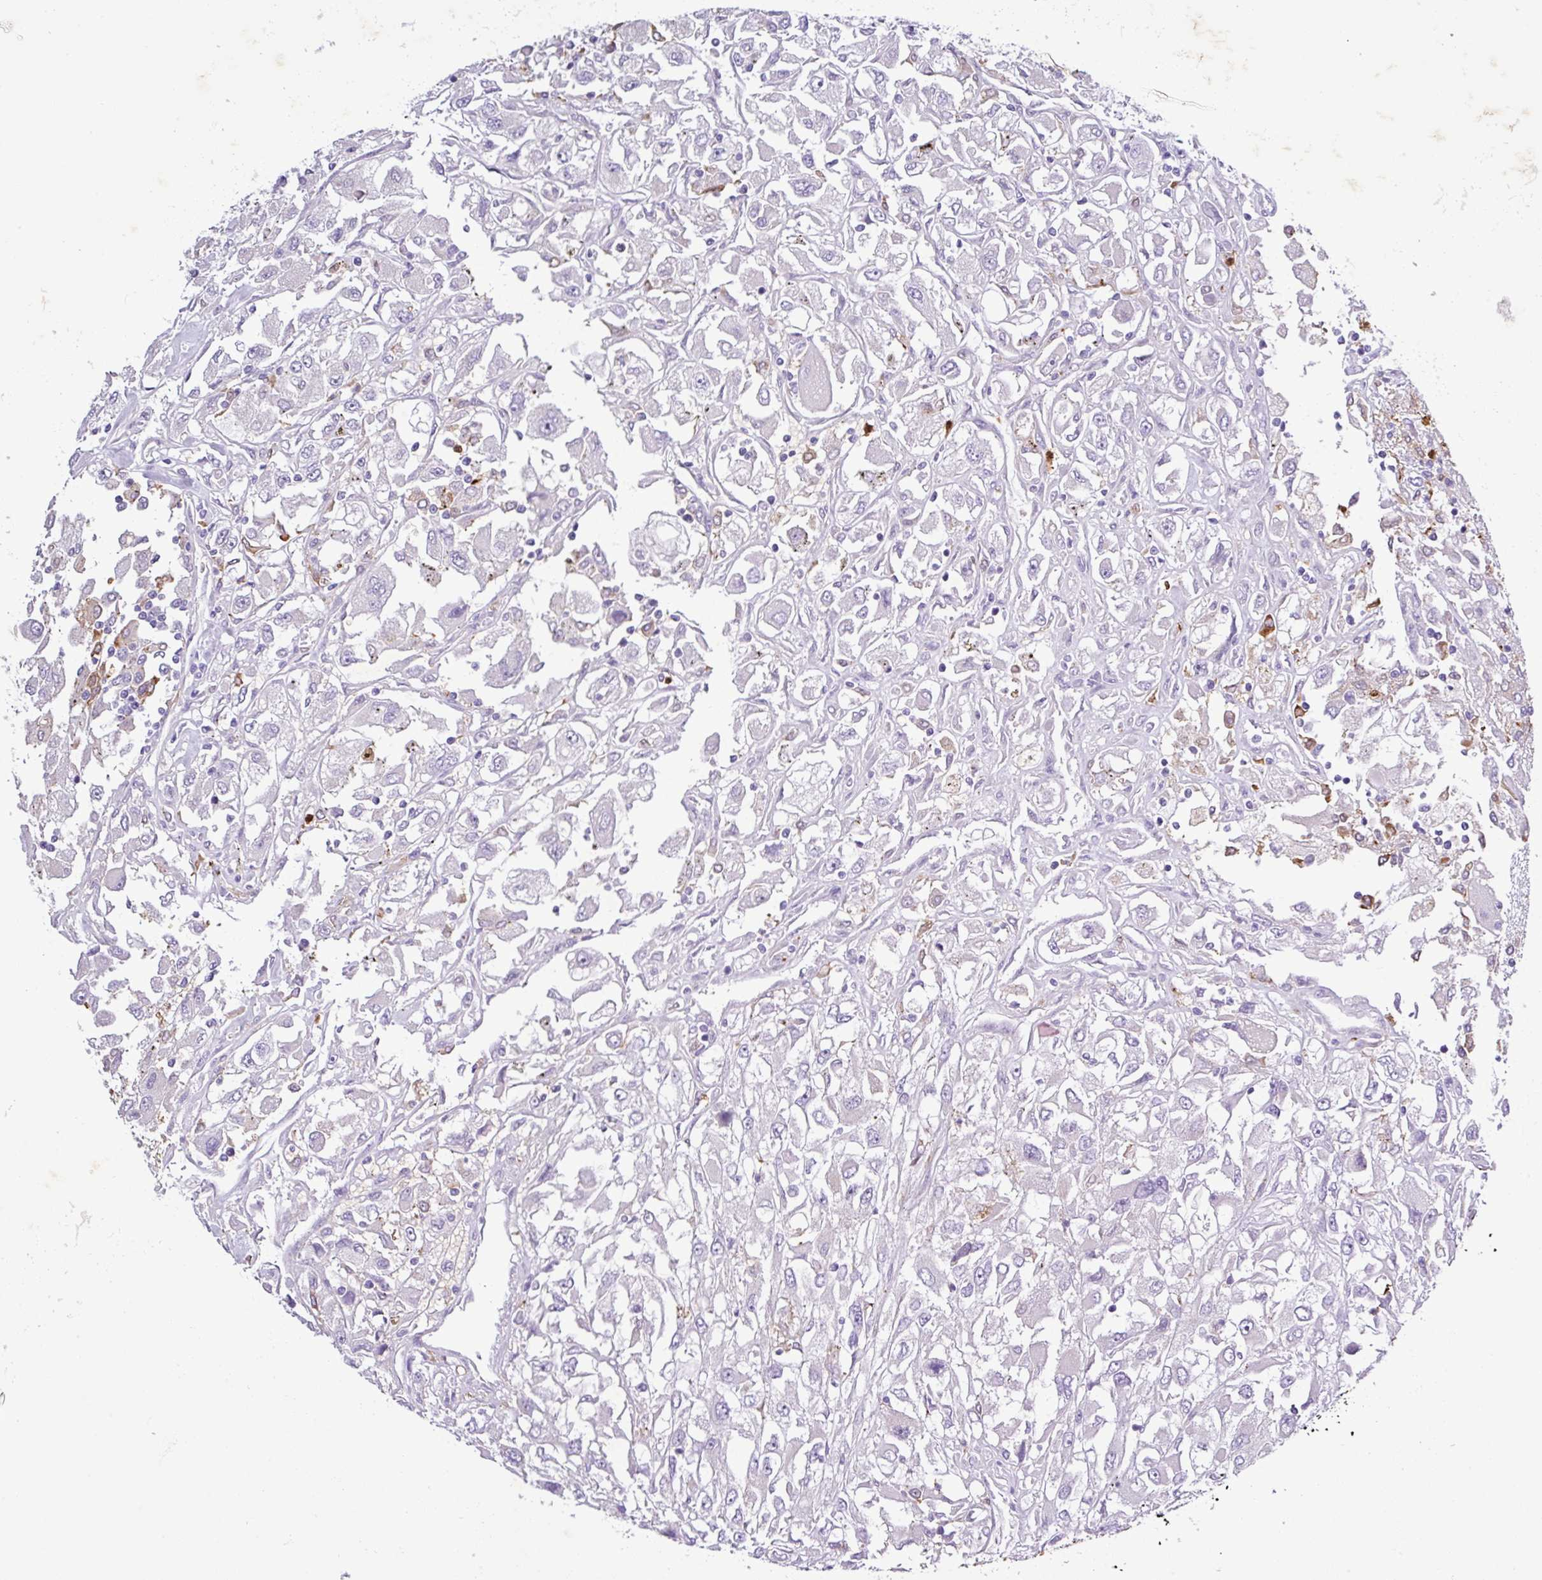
{"staining": {"intensity": "negative", "quantity": "none", "location": "none"}, "tissue": "renal cancer", "cell_type": "Tumor cells", "image_type": "cancer", "snomed": [{"axis": "morphology", "description": "Adenocarcinoma, NOS"}, {"axis": "topography", "description": "Kidney"}], "caption": "High power microscopy photomicrograph of an IHC image of adenocarcinoma (renal), revealing no significant staining in tumor cells. (DAB (3,3'-diaminobenzidine) IHC visualized using brightfield microscopy, high magnification).", "gene": "MGAT4B", "patient": {"sex": "female", "age": 52}}